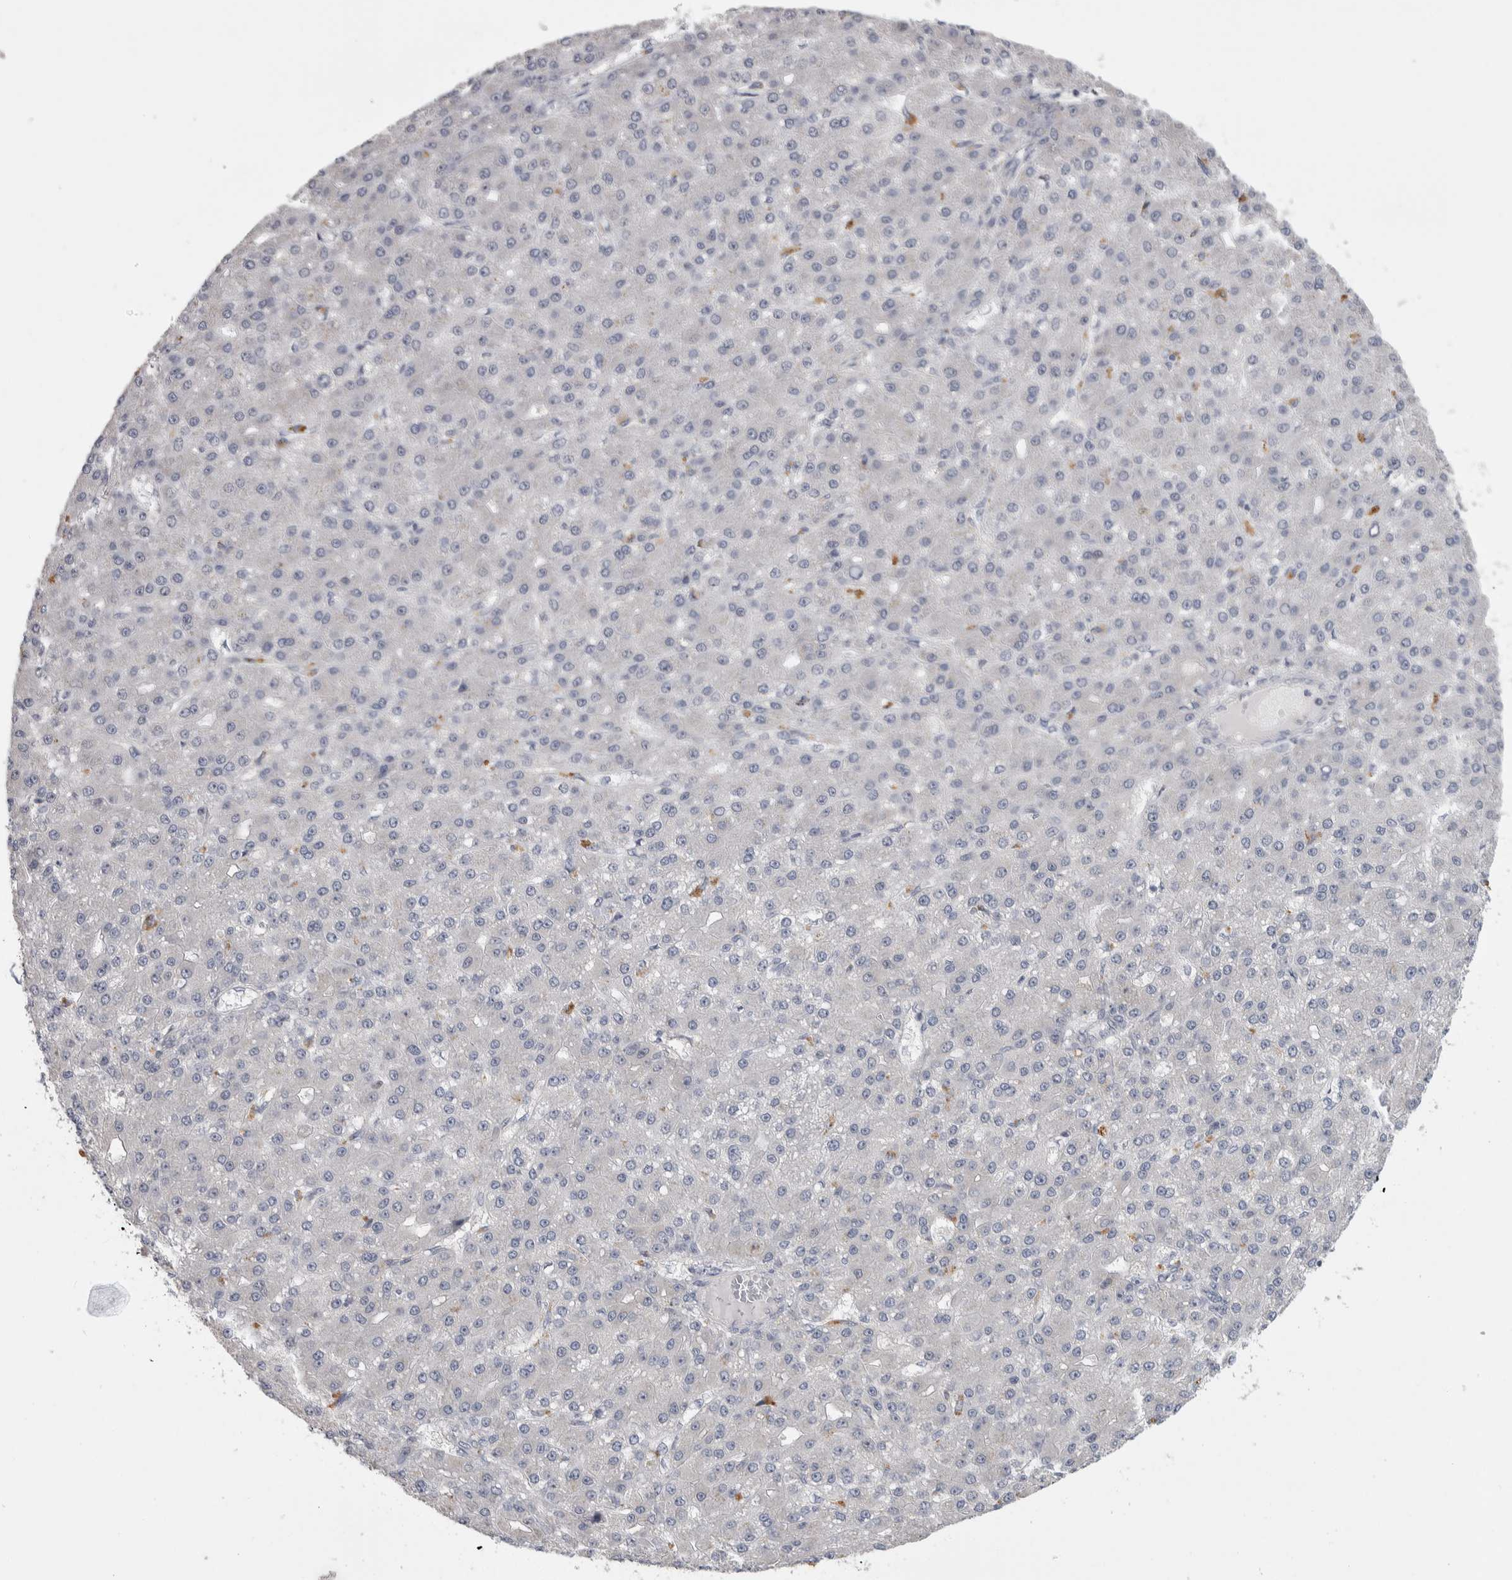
{"staining": {"intensity": "negative", "quantity": "none", "location": "none"}, "tissue": "liver cancer", "cell_type": "Tumor cells", "image_type": "cancer", "snomed": [{"axis": "morphology", "description": "Carcinoma, Hepatocellular, NOS"}, {"axis": "topography", "description": "Liver"}], "caption": "A photomicrograph of liver cancer stained for a protein reveals no brown staining in tumor cells.", "gene": "NFKB2", "patient": {"sex": "male", "age": 67}}